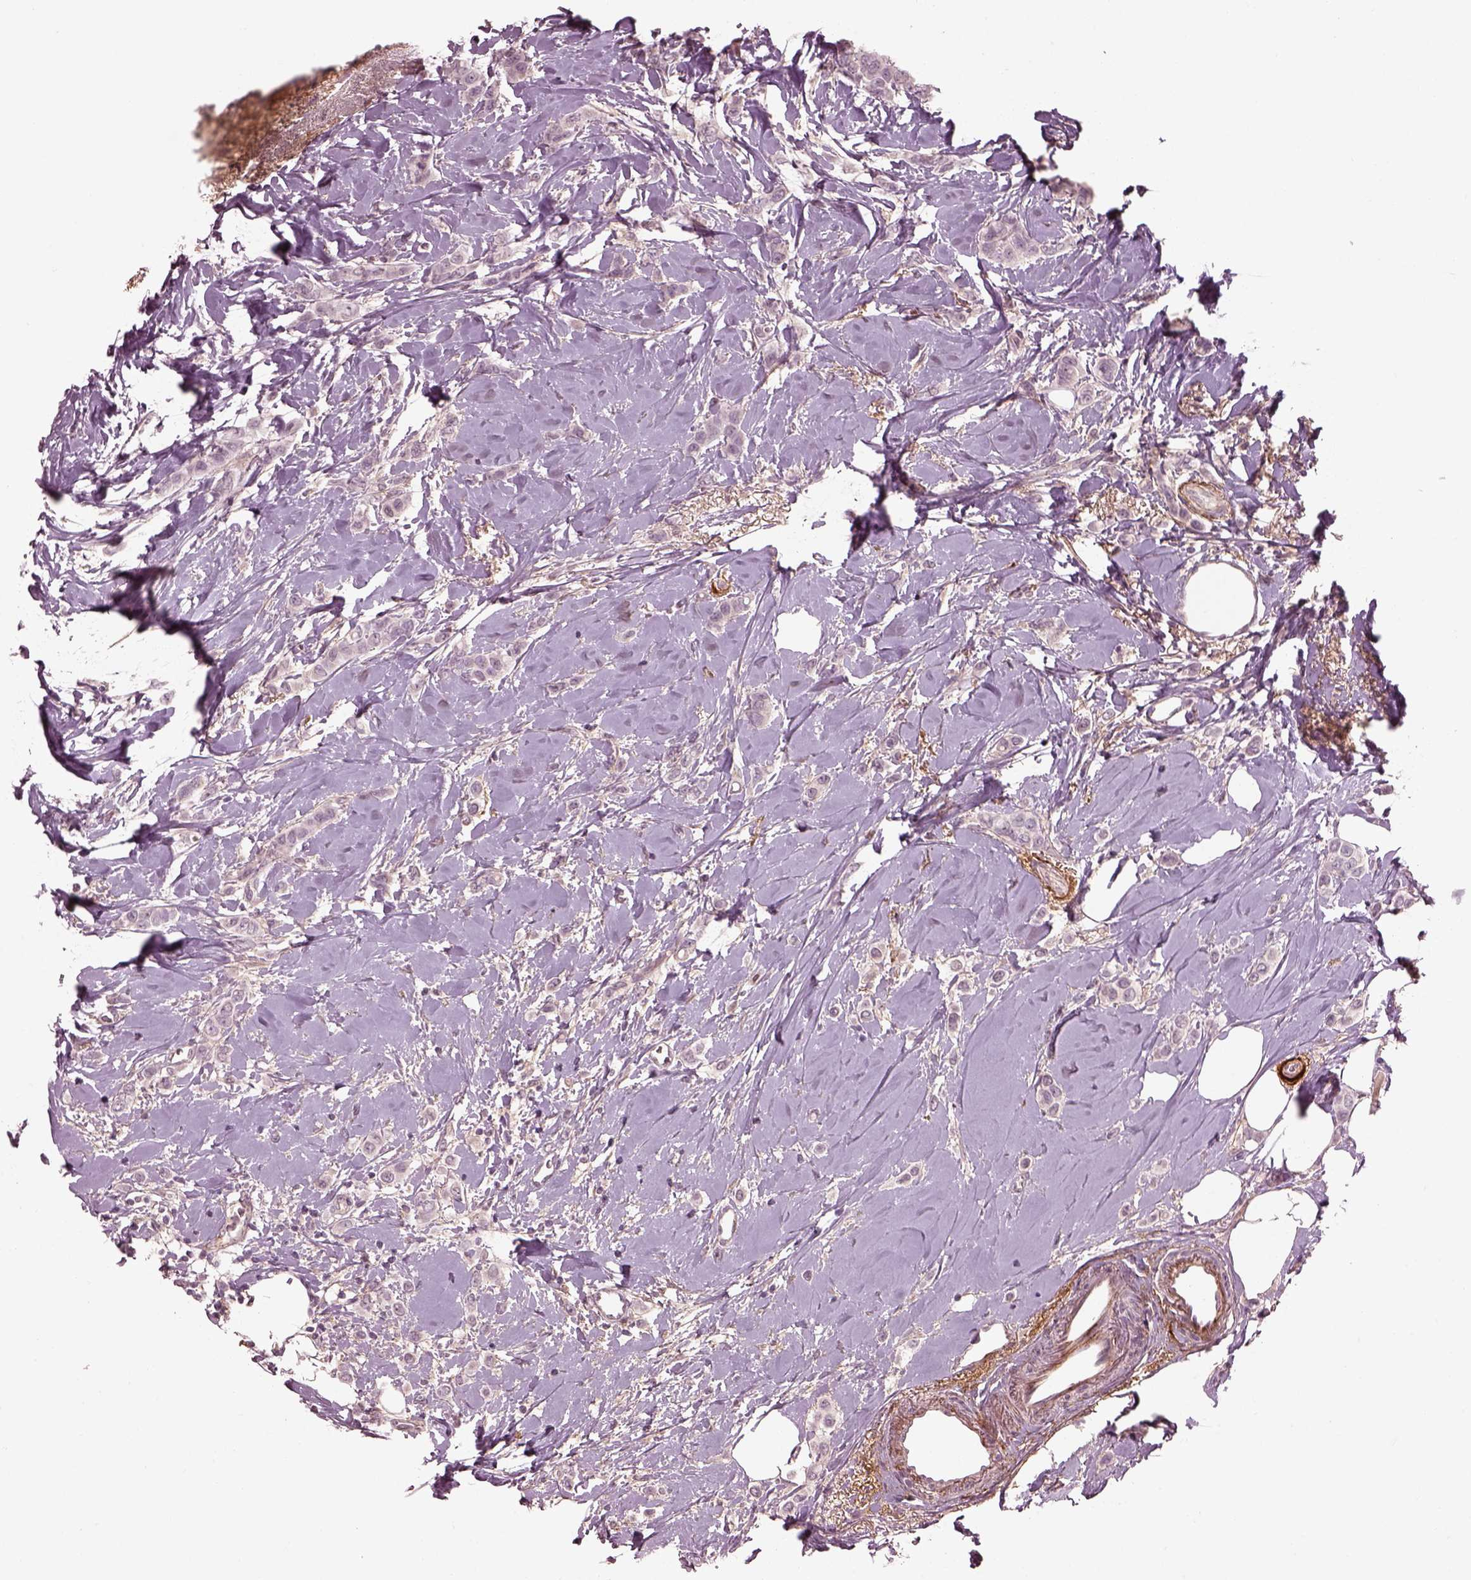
{"staining": {"intensity": "negative", "quantity": "none", "location": "none"}, "tissue": "breast cancer", "cell_type": "Tumor cells", "image_type": "cancer", "snomed": [{"axis": "morphology", "description": "Lobular carcinoma"}, {"axis": "topography", "description": "Breast"}], "caption": "Tumor cells show no significant protein expression in breast lobular carcinoma.", "gene": "EFEMP1", "patient": {"sex": "female", "age": 66}}